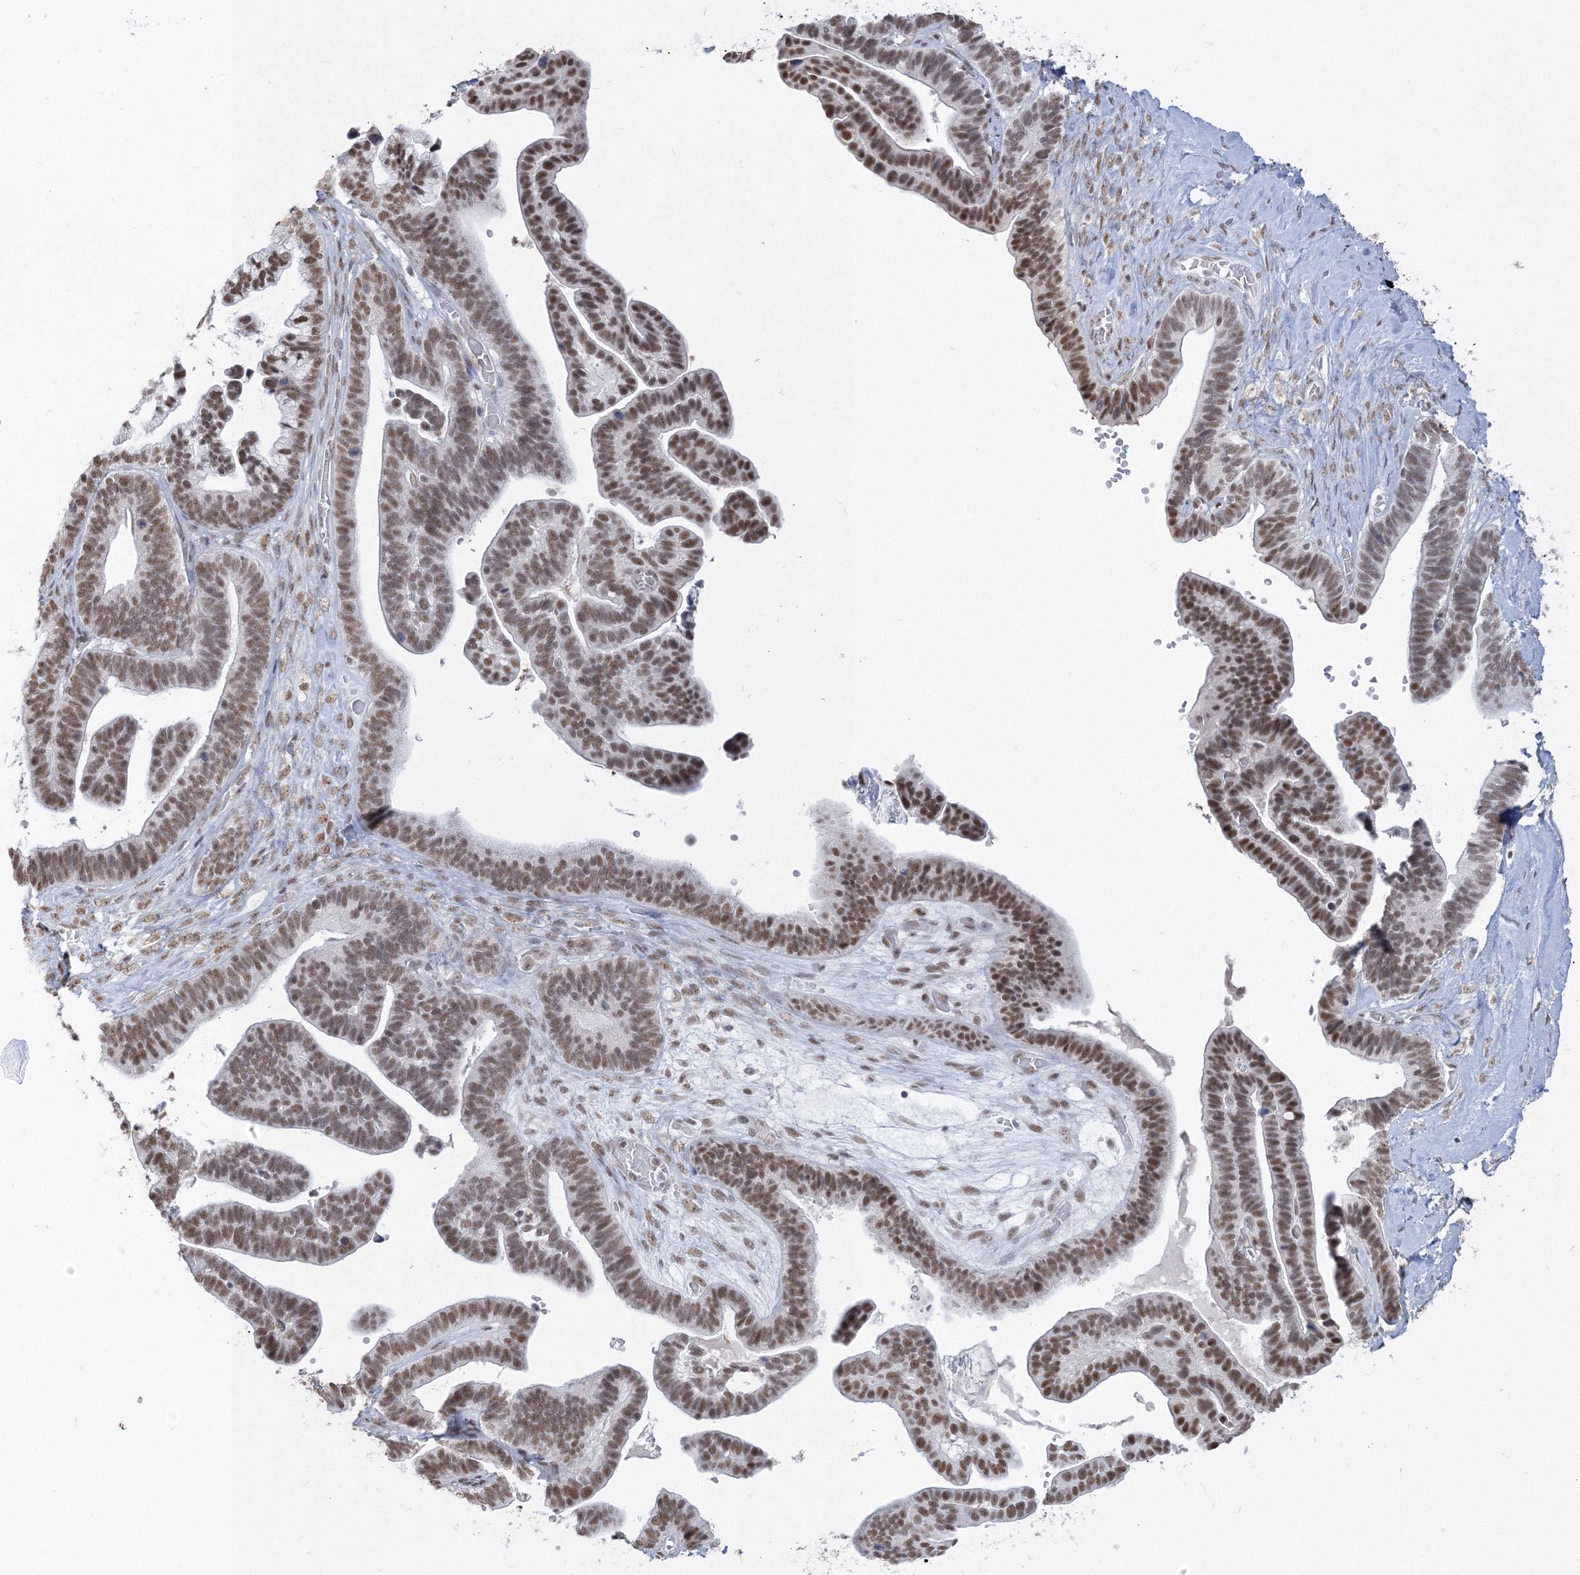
{"staining": {"intensity": "strong", "quantity": ">75%", "location": "nuclear"}, "tissue": "ovarian cancer", "cell_type": "Tumor cells", "image_type": "cancer", "snomed": [{"axis": "morphology", "description": "Cystadenocarcinoma, serous, NOS"}, {"axis": "topography", "description": "Ovary"}], "caption": "IHC photomicrograph of ovarian cancer stained for a protein (brown), which exhibits high levels of strong nuclear positivity in approximately >75% of tumor cells.", "gene": "PPP4R2", "patient": {"sex": "female", "age": 56}}